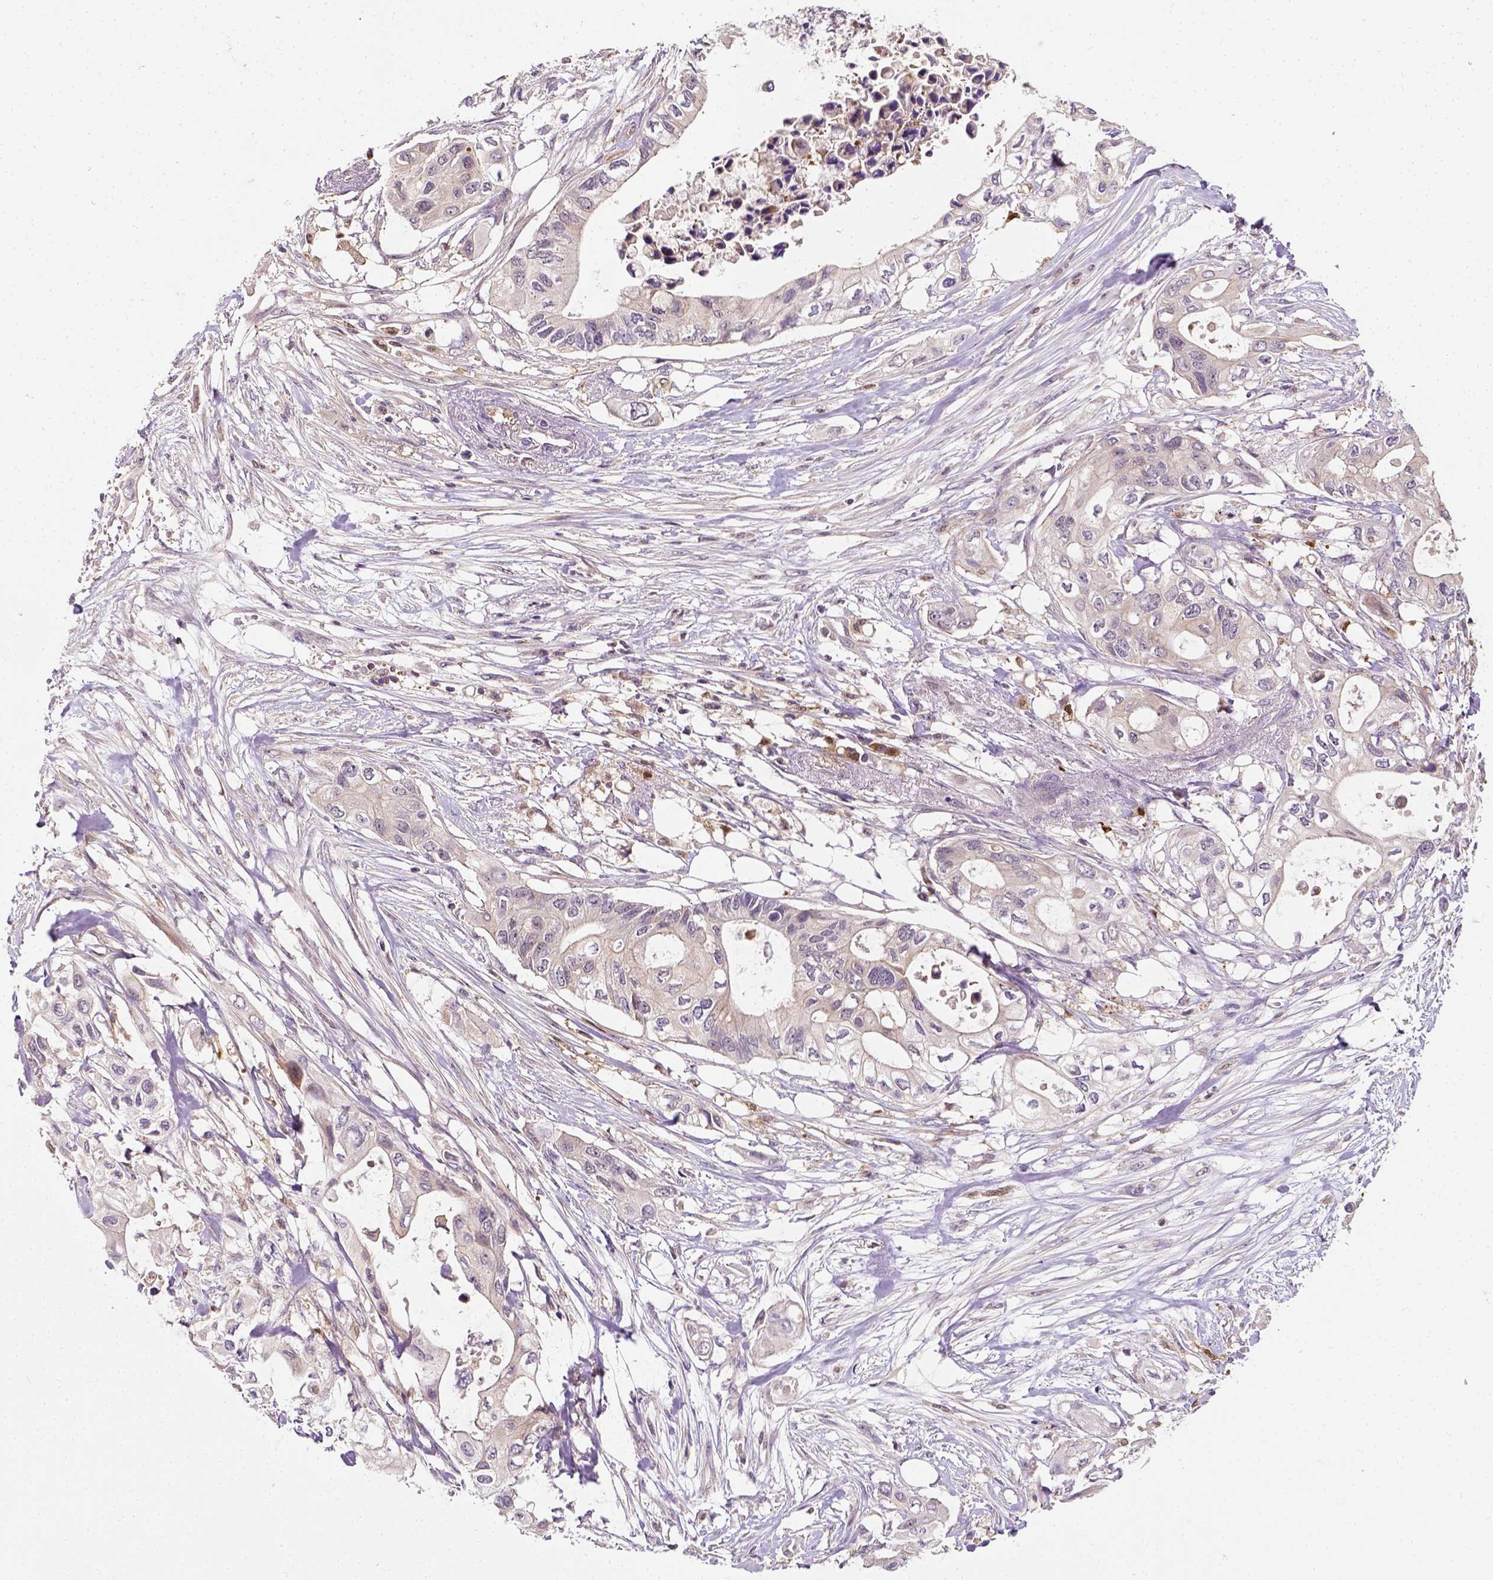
{"staining": {"intensity": "negative", "quantity": "none", "location": "none"}, "tissue": "pancreatic cancer", "cell_type": "Tumor cells", "image_type": "cancer", "snomed": [{"axis": "morphology", "description": "Adenocarcinoma, NOS"}, {"axis": "topography", "description": "Pancreas"}], "caption": "Pancreatic cancer (adenocarcinoma) was stained to show a protein in brown. There is no significant staining in tumor cells.", "gene": "MATK", "patient": {"sex": "female", "age": 63}}